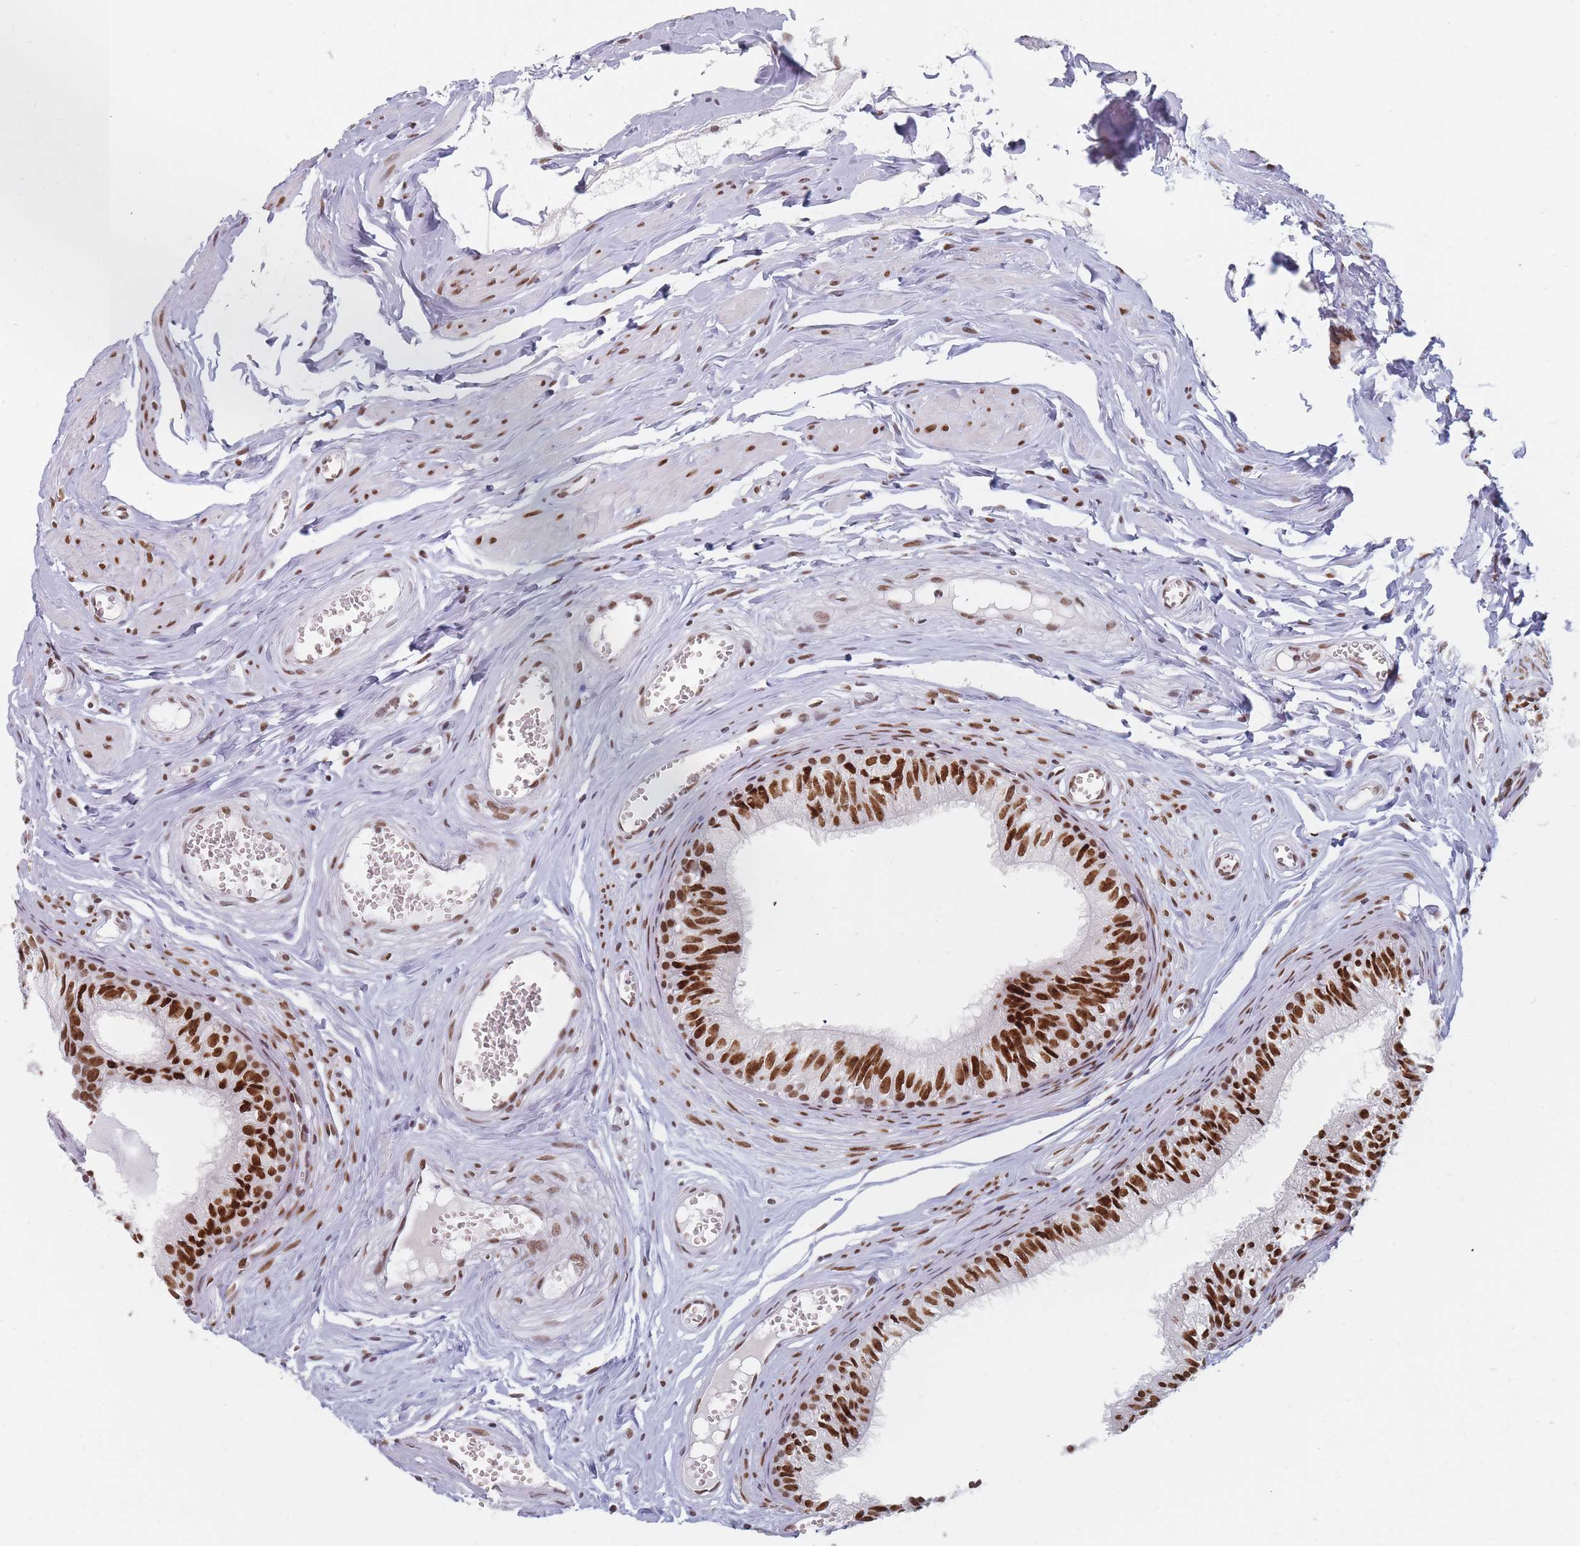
{"staining": {"intensity": "strong", "quantity": ">75%", "location": "nuclear"}, "tissue": "epididymis", "cell_type": "Glandular cells", "image_type": "normal", "snomed": [{"axis": "morphology", "description": "Normal tissue, NOS"}, {"axis": "topography", "description": "Epididymis"}], "caption": "Immunohistochemical staining of normal epididymis displays strong nuclear protein positivity in approximately >75% of glandular cells. The staining was performed using DAB to visualize the protein expression in brown, while the nuclei were stained in blue with hematoxylin (Magnification: 20x).", "gene": "SAFB2", "patient": {"sex": "male", "age": 36}}